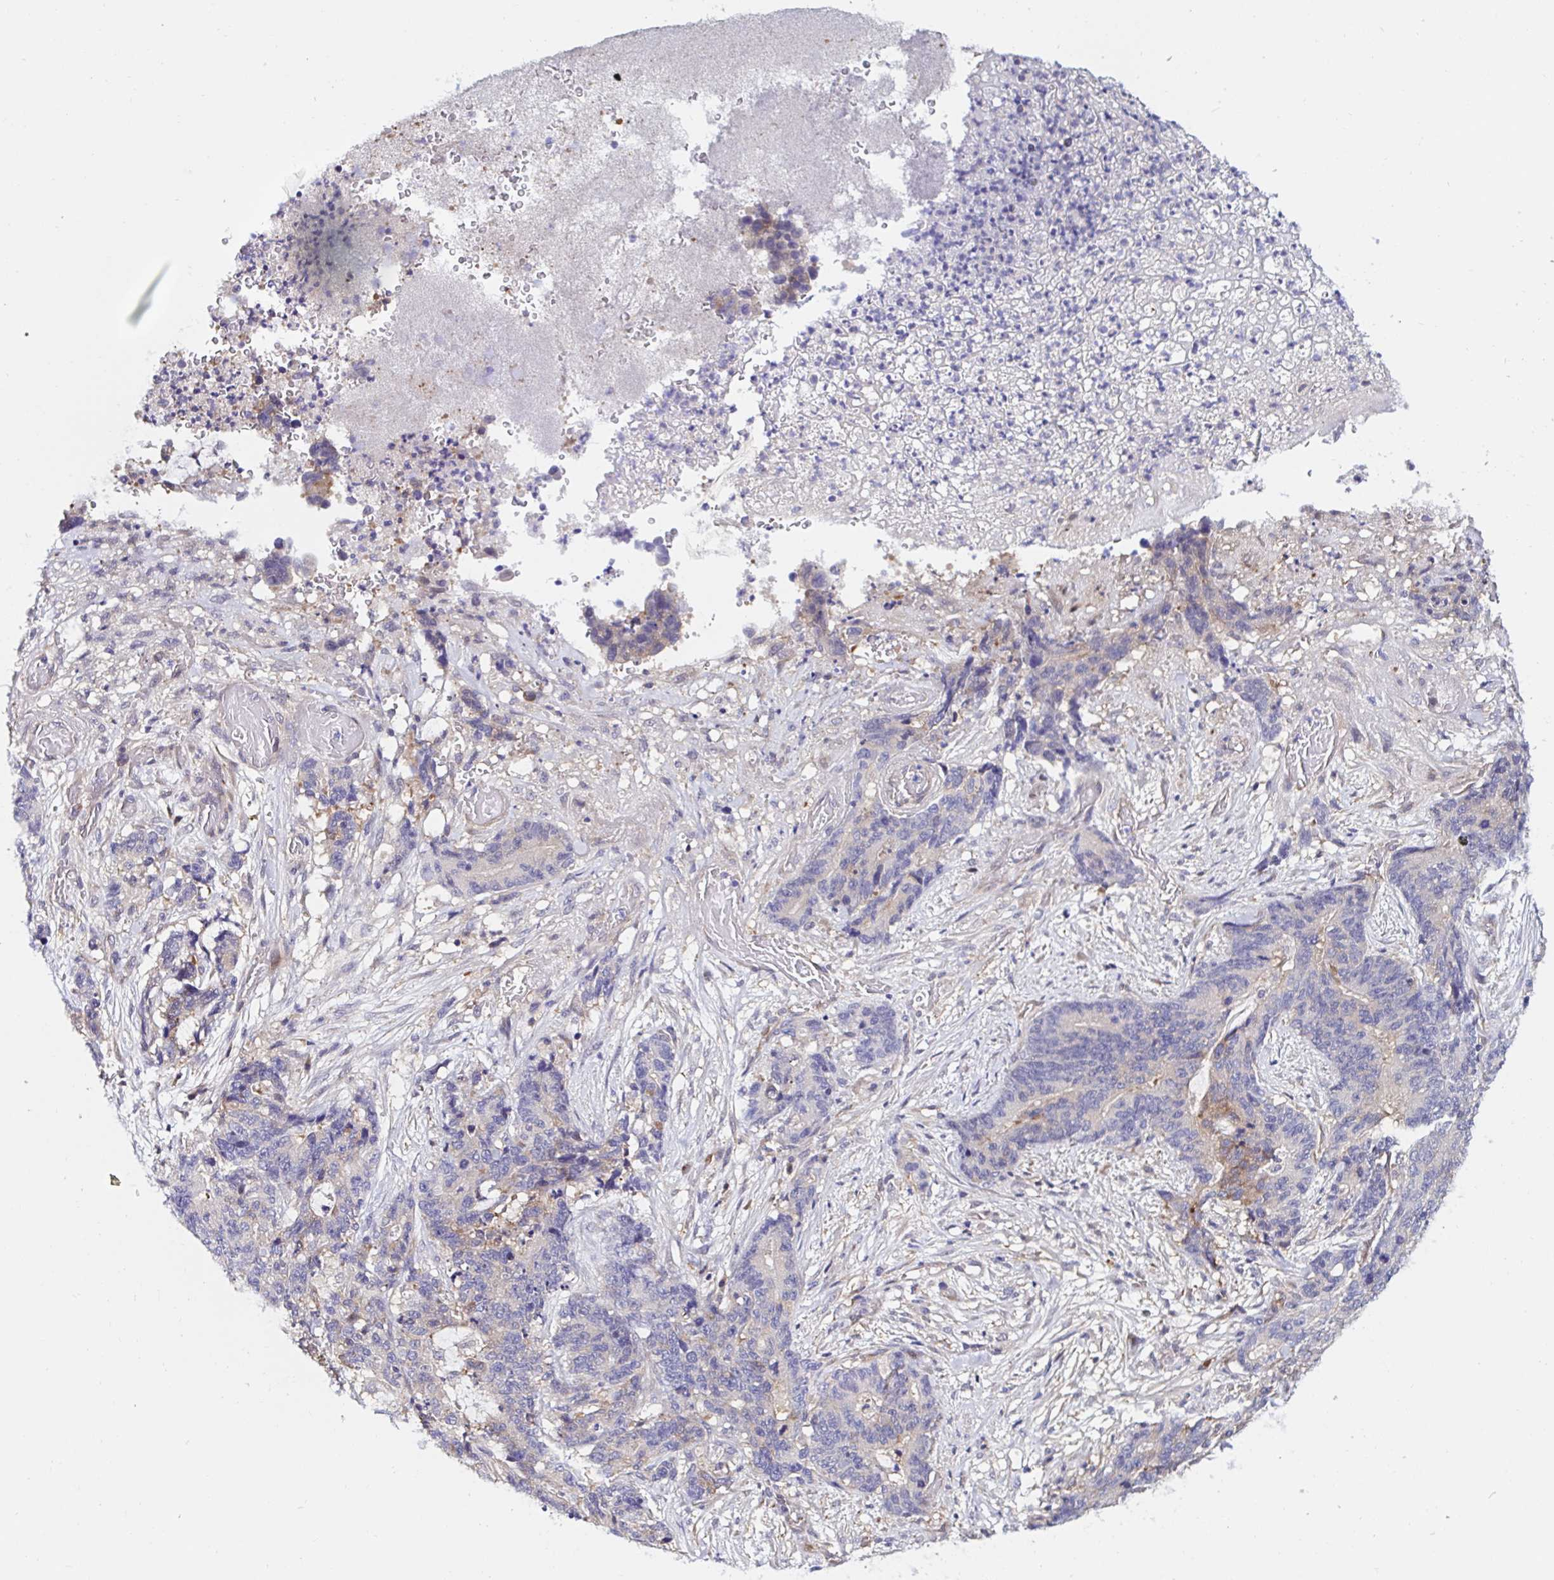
{"staining": {"intensity": "weak", "quantity": "<25%", "location": "cytoplasmic/membranous"}, "tissue": "stomach cancer", "cell_type": "Tumor cells", "image_type": "cancer", "snomed": [{"axis": "morphology", "description": "Normal tissue, NOS"}, {"axis": "morphology", "description": "Adenocarcinoma, NOS"}, {"axis": "topography", "description": "Stomach"}], "caption": "High power microscopy image of an IHC image of stomach adenocarcinoma, revealing no significant expression in tumor cells.", "gene": "RSRP1", "patient": {"sex": "female", "age": 64}}